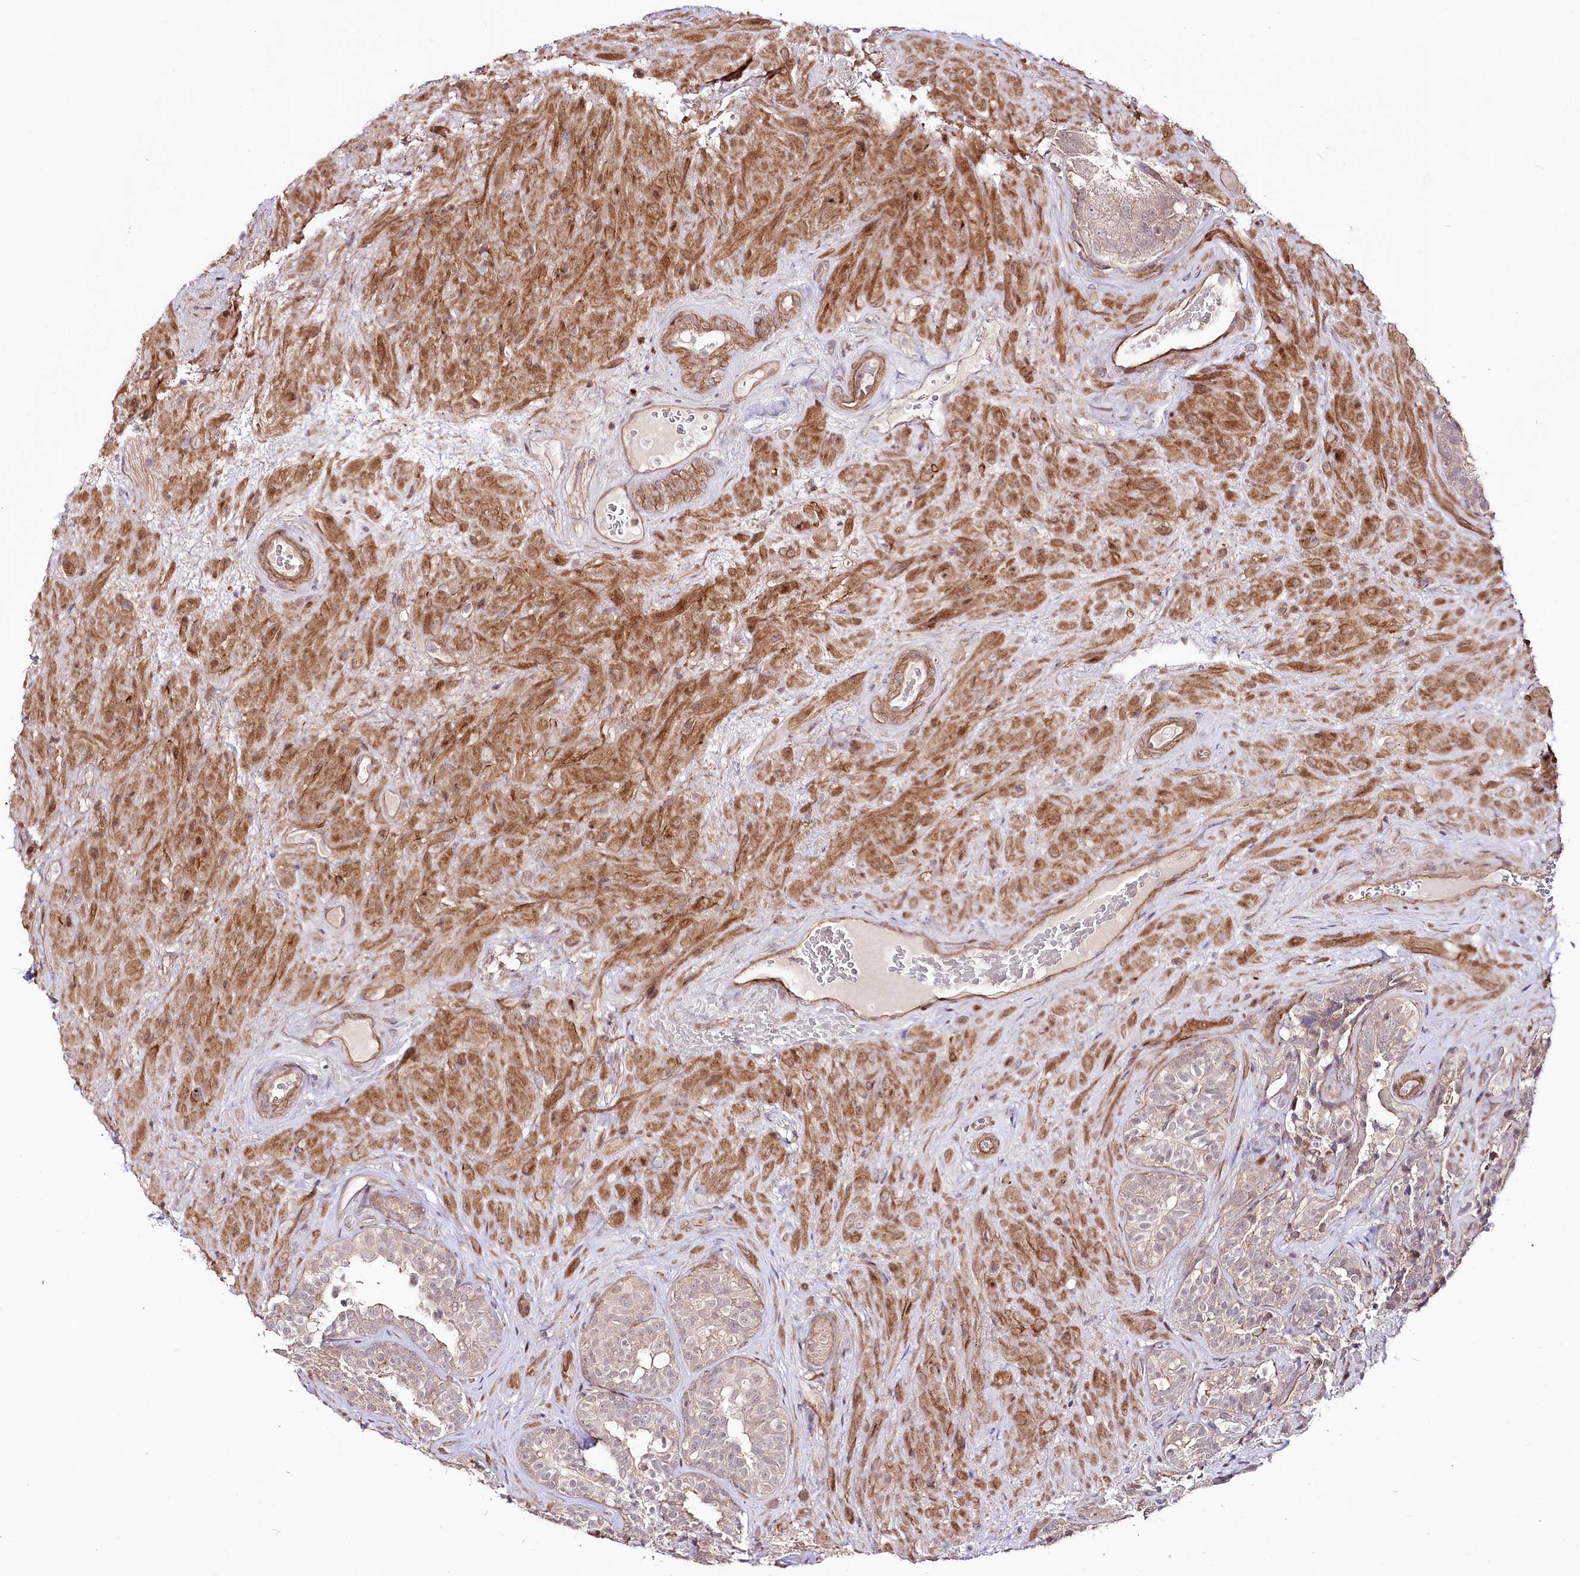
{"staining": {"intensity": "weak", "quantity": "<25%", "location": "cytoplasmic/membranous"}, "tissue": "seminal vesicle", "cell_type": "Glandular cells", "image_type": "normal", "snomed": [{"axis": "morphology", "description": "Normal tissue, NOS"}, {"axis": "topography", "description": "Seminal veicle"}, {"axis": "topography", "description": "Peripheral nerve tissue"}], "caption": "Seminal vesicle was stained to show a protein in brown. There is no significant positivity in glandular cells. (Brightfield microscopy of DAB immunohistochemistry at high magnification).", "gene": "PHLDB1", "patient": {"sex": "male", "age": 67}}